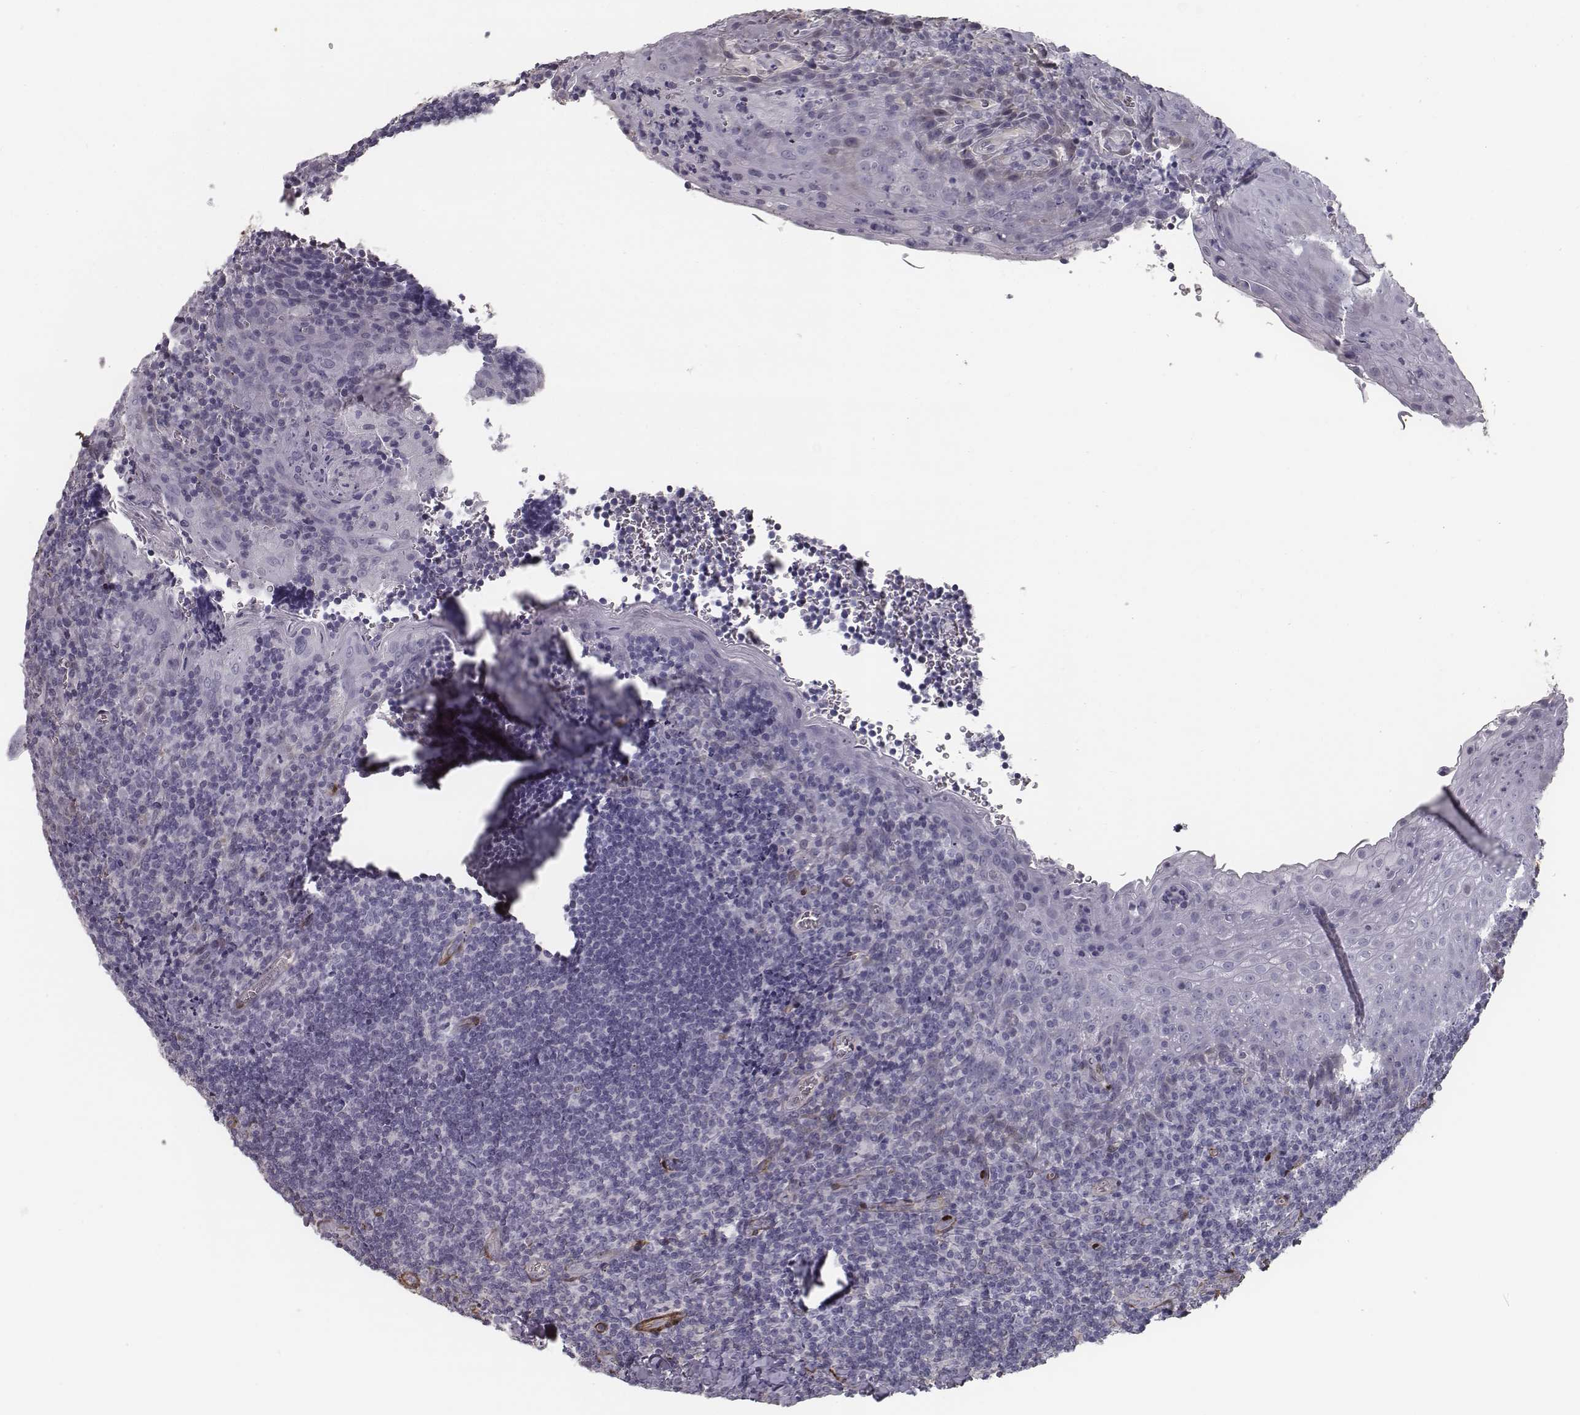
{"staining": {"intensity": "negative", "quantity": "none", "location": "none"}, "tissue": "tonsil", "cell_type": "Germinal center cells", "image_type": "normal", "snomed": [{"axis": "morphology", "description": "Normal tissue, NOS"}, {"axis": "morphology", "description": "Inflammation, NOS"}, {"axis": "topography", "description": "Tonsil"}], "caption": "Germinal center cells show no significant staining in unremarkable tonsil. (DAB immunohistochemistry (IHC), high magnification).", "gene": "ISYNA1", "patient": {"sex": "female", "age": 31}}